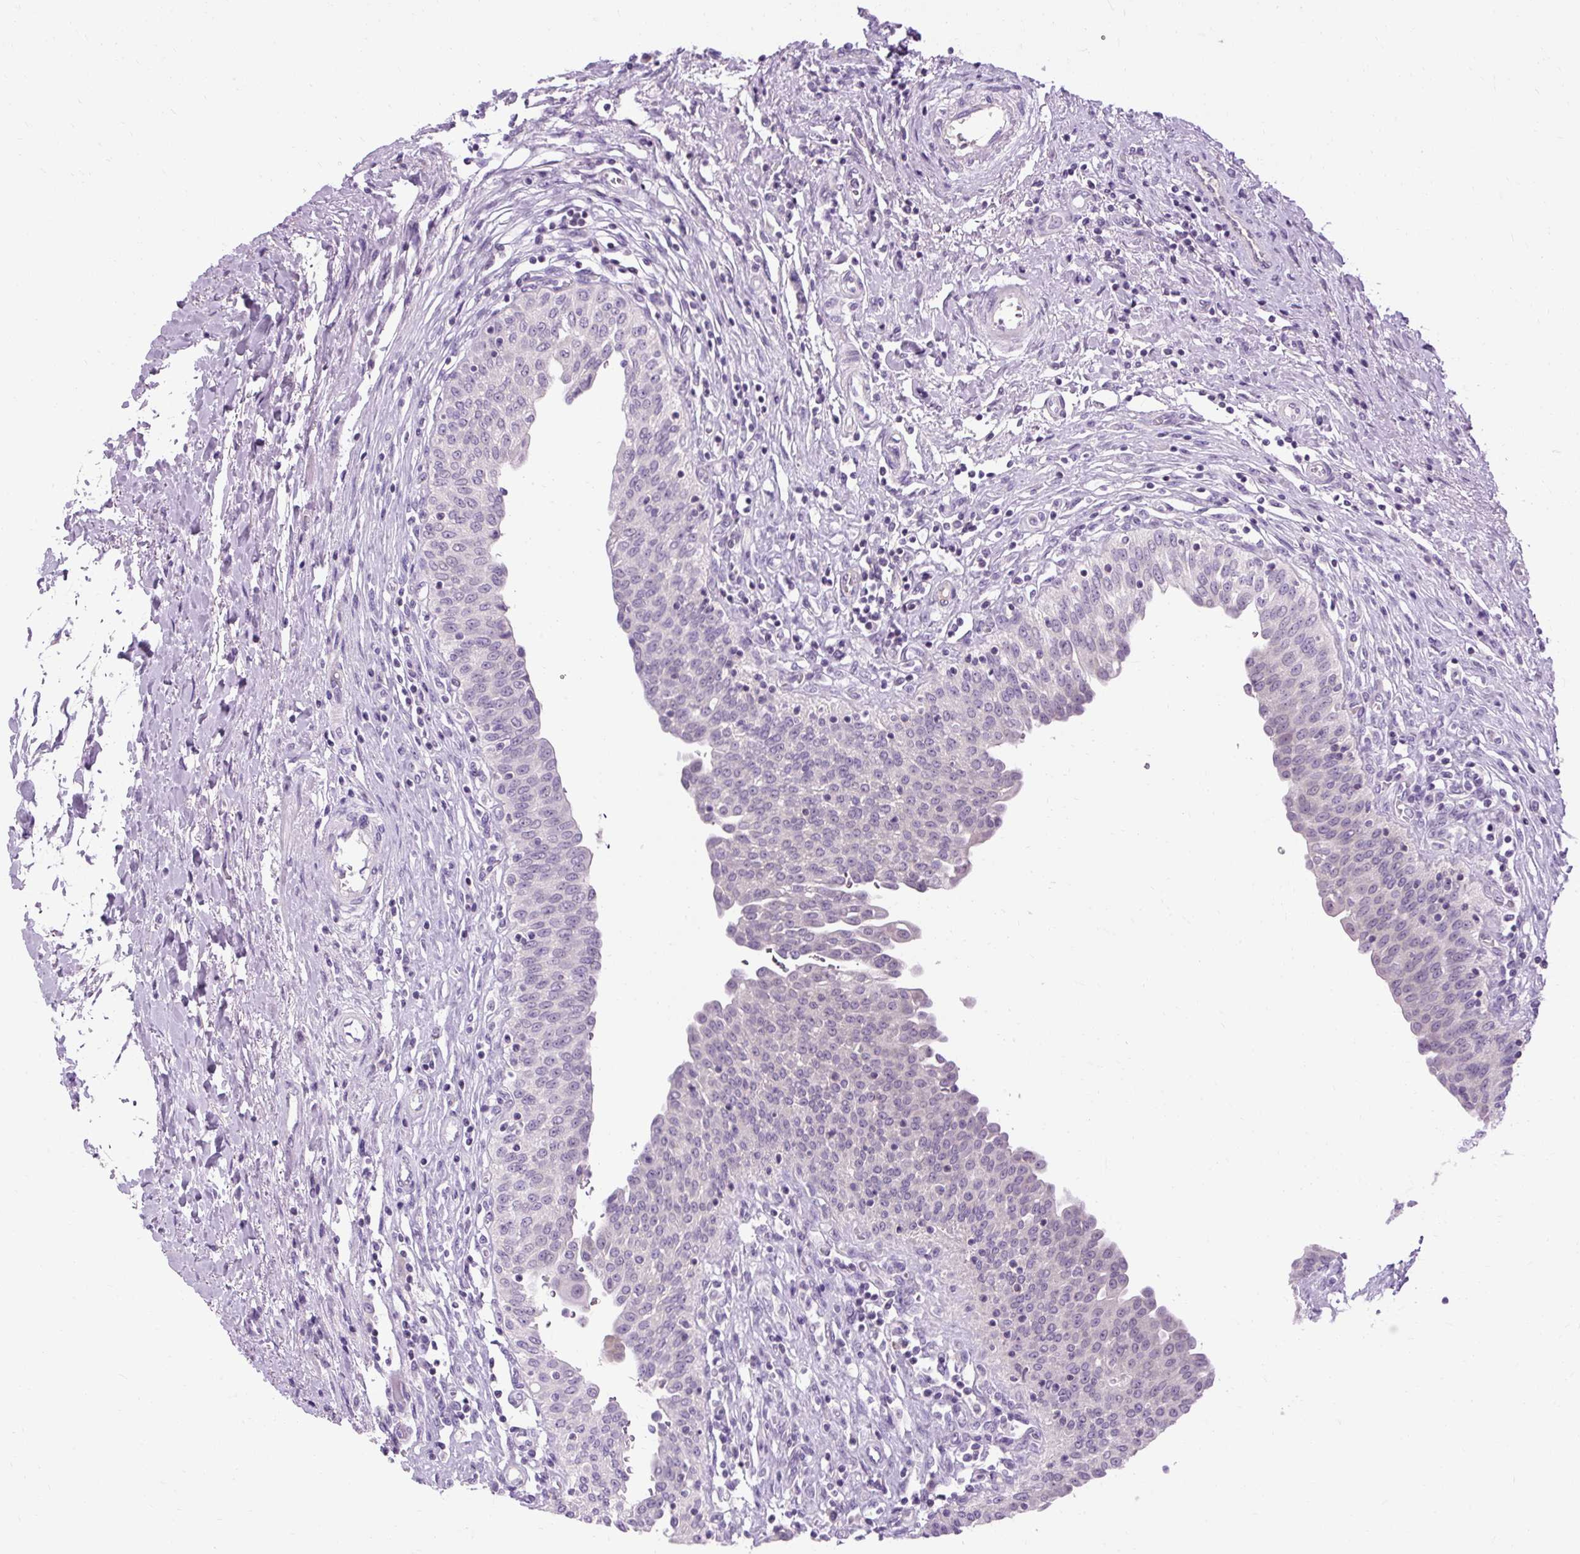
{"staining": {"intensity": "negative", "quantity": "none", "location": "none"}, "tissue": "urinary bladder", "cell_type": "Urothelial cells", "image_type": "normal", "snomed": [{"axis": "morphology", "description": "Normal tissue, NOS"}, {"axis": "topography", "description": "Urinary bladder"}], "caption": "The photomicrograph shows no staining of urothelial cells in normal urinary bladder. Brightfield microscopy of IHC stained with DAB (3,3'-diaminobenzidine) (brown) and hematoxylin (blue), captured at high magnification.", "gene": "B3GNT4", "patient": {"sex": "male", "age": 71}}